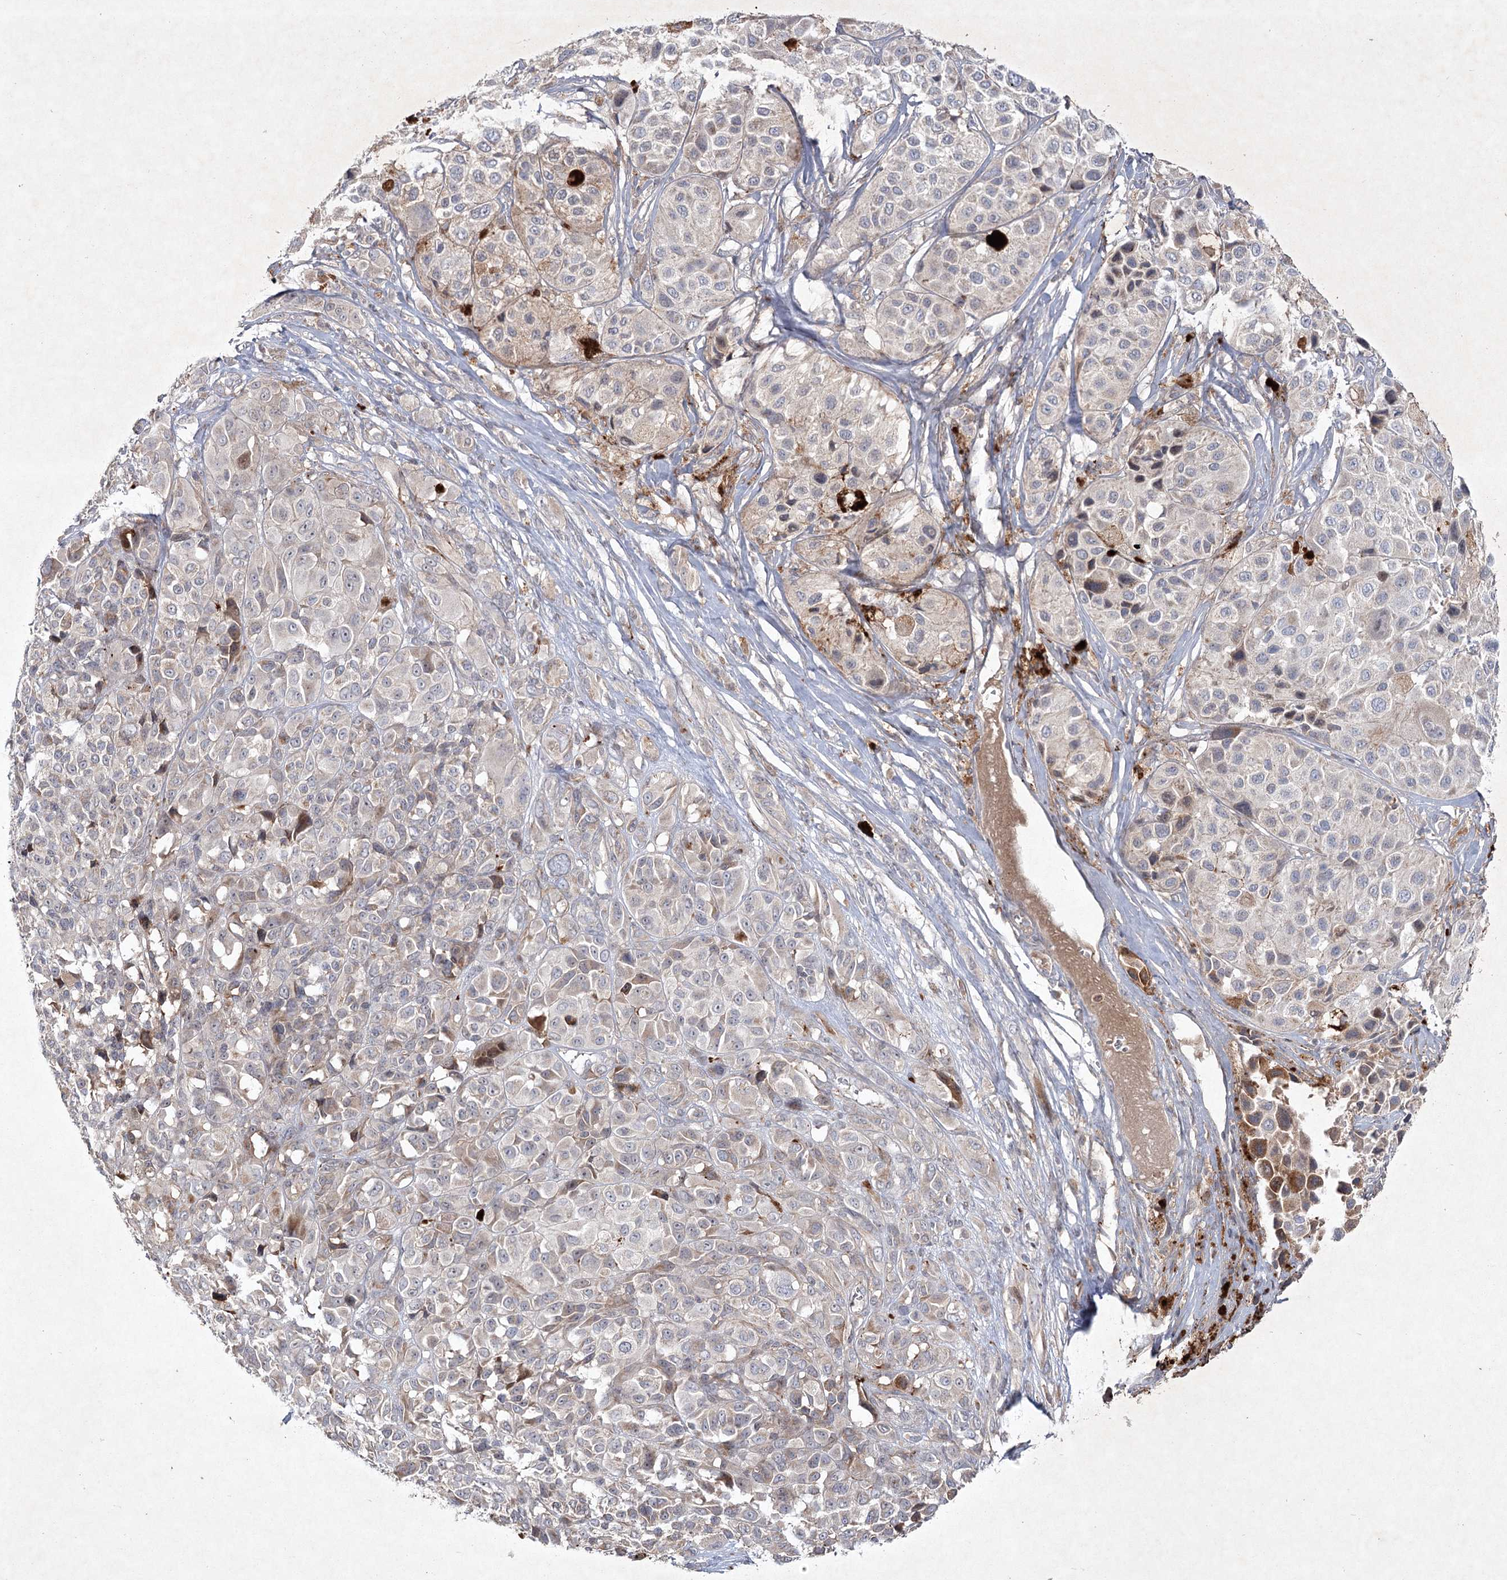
{"staining": {"intensity": "weak", "quantity": "<25%", "location": "cytoplasmic/membranous"}, "tissue": "melanoma", "cell_type": "Tumor cells", "image_type": "cancer", "snomed": [{"axis": "morphology", "description": "Malignant melanoma, NOS"}, {"axis": "topography", "description": "Skin of trunk"}], "caption": "Tumor cells show no significant positivity in melanoma.", "gene": "MAP3K13", "patient": {"sex": "male", "age": 71}}